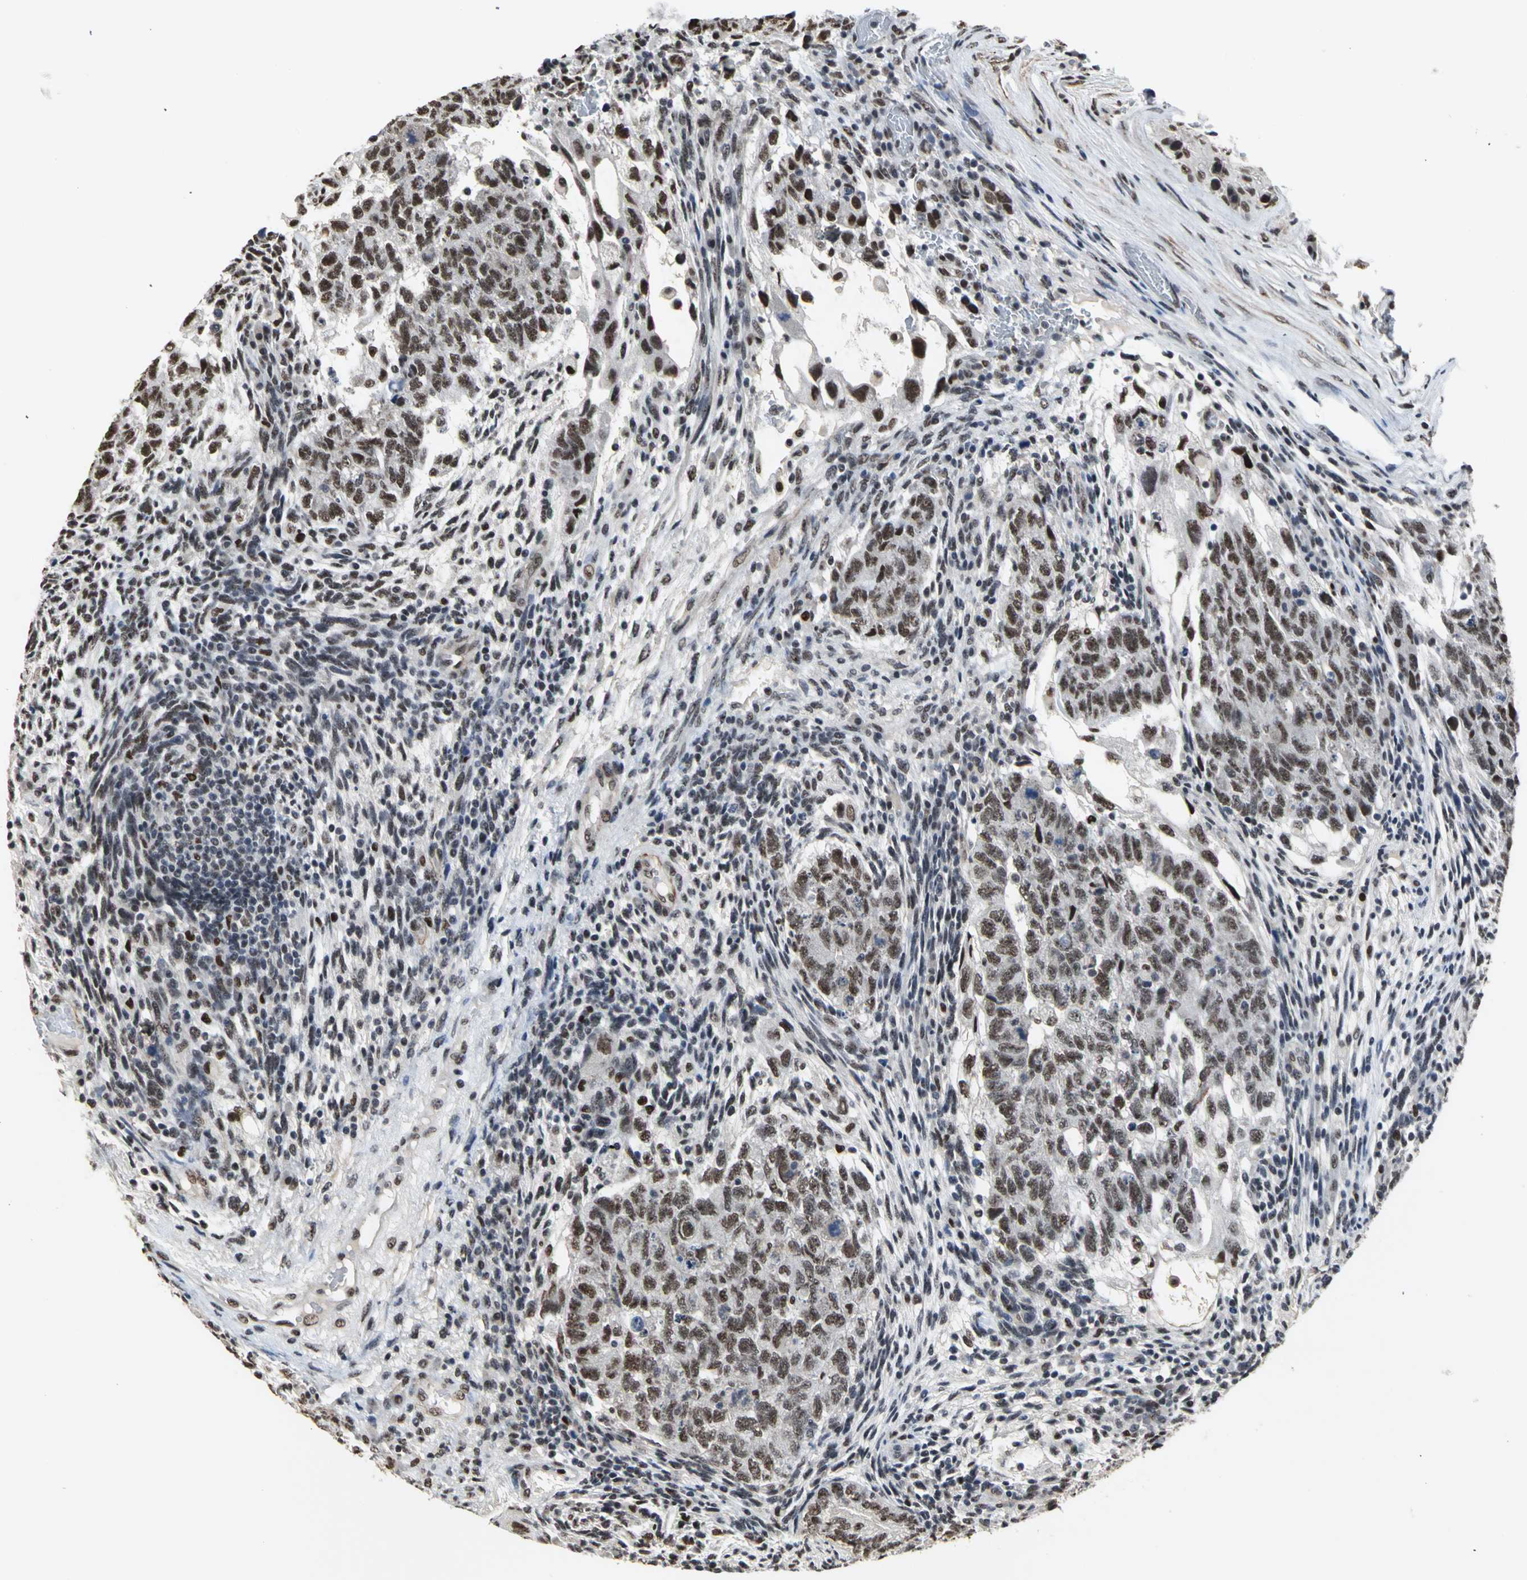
{"staining": {"intensity": "strong", "quantity": ">75%", "location": "nuclear"}, "tissue": "testis cancer", "cell_type": "Tumor cells", "image_type": "cancer", "snomed": [{"axis": "morphology", "description": "Normal tissue, NOS"}, {"axis": "morphology", "description": "Carcinoma, Embryonal, NOS"}, {"axis": "topography", "description": "Testis"}], "caption": "Immunohistochemical staining of embryonal carcinoma (testis) reveals strong nuclear protein positivity in approximately >75% of tumor cells. Using DAB (3,3'-diaminobenzidine) (brown) and hematoxylin (blue) stains, captured at high magnification using brightfield microscopy.", "gene": "CCDC88C", "patient": {"sex": "male", "age": 36}}